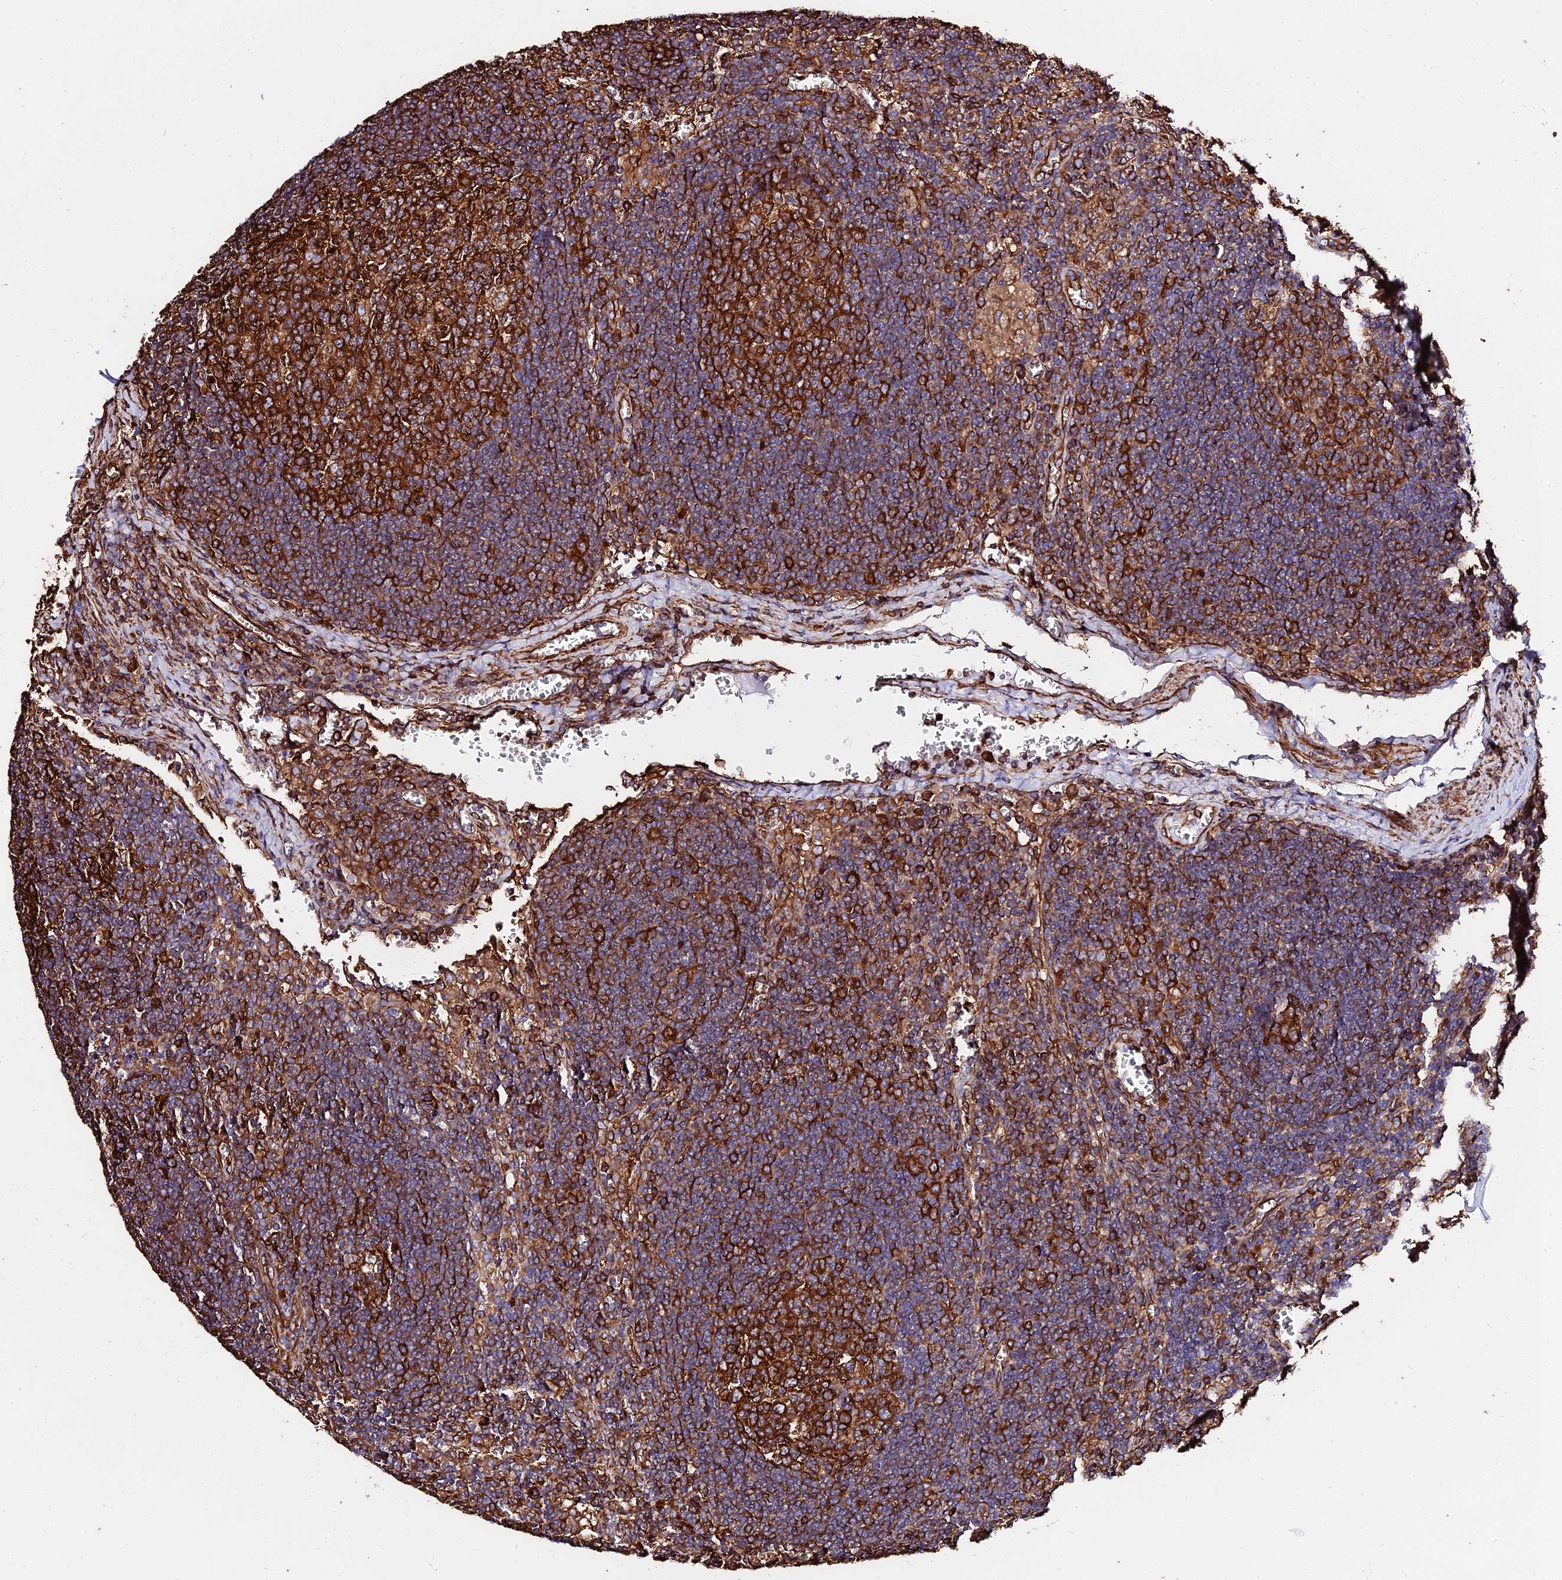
{"staining": {"intensity": "strong", "quantity": ">75%", "location": "cytoplasmic/membranous"}, "tissue": "lymph node", "cell_type": "Germinal center cells", "image_type": "normal", "snomed": [{"axis": "morphology", "description": "Normal tissue, NOS"}, {"axis": "topography", "description": "Lymph node"}], "caption": "The histopathology image exhibits immunohistochemical staining of benign lymph node. There is strong cytoplasmic/membranous positivity is seen in about >75% of germinal center cells.", "gene": "TUBA1A", "patient": {"sex": "female", "age": 73}}